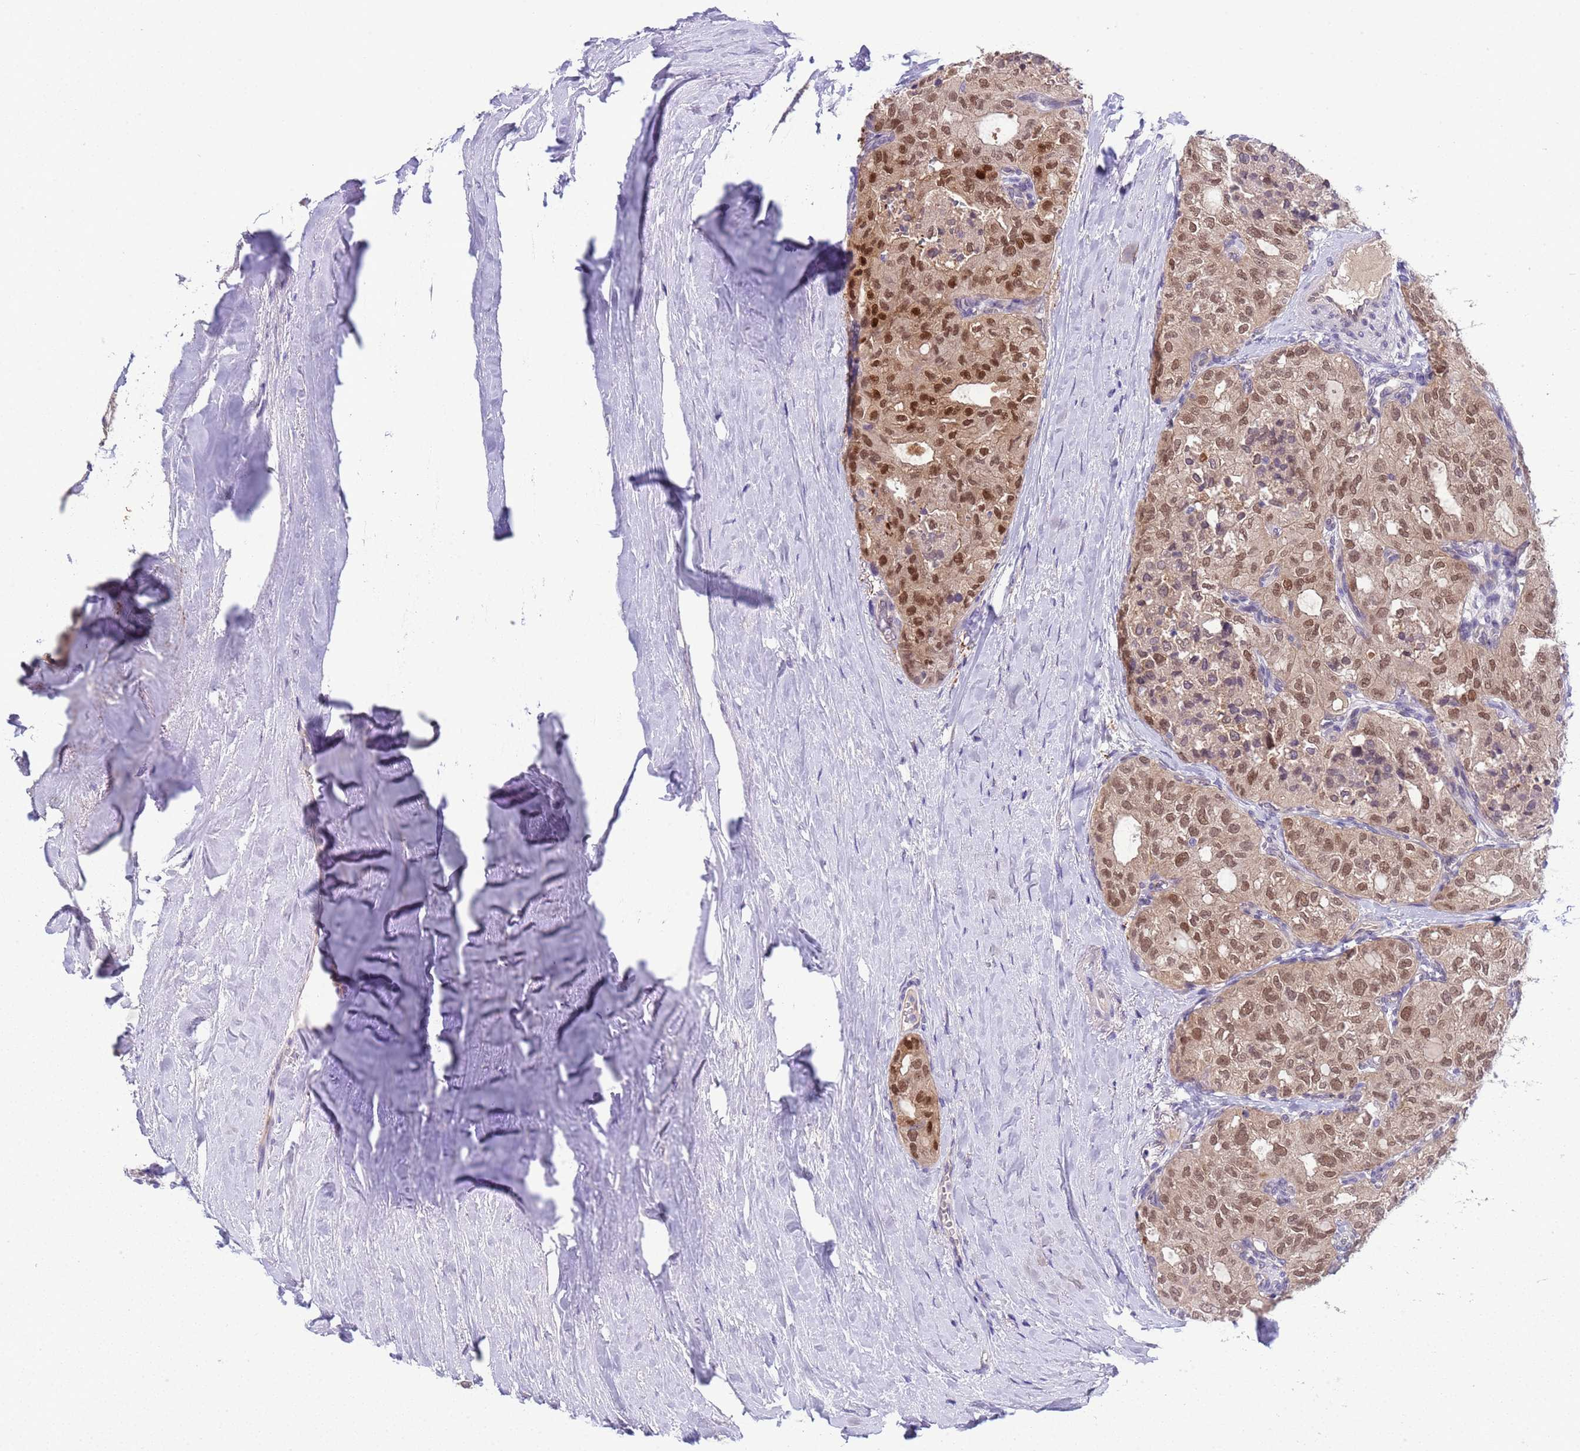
{"staining": {"intensity": "moderate", "quantity": ">75%", "location": "nuclear"}, "tissue": "thyroid cancer", "cell_type": "Tumor cells", "image_type": "cancer", "snomed": [{"axis": "morphology", "description": "Follicular adenoma carcinoma, NOS"}, {"axis": "topography", "description": "Thyroid gland"}], "caption": "Human thyroid follicular adenoma carcinoma stained with a brown dye demonstrates moderate nuclear positive positivity in approximately >75% of tumor cells.", "gene": "TRMT10A", "patient": {"sex": "male", "age": 75}}